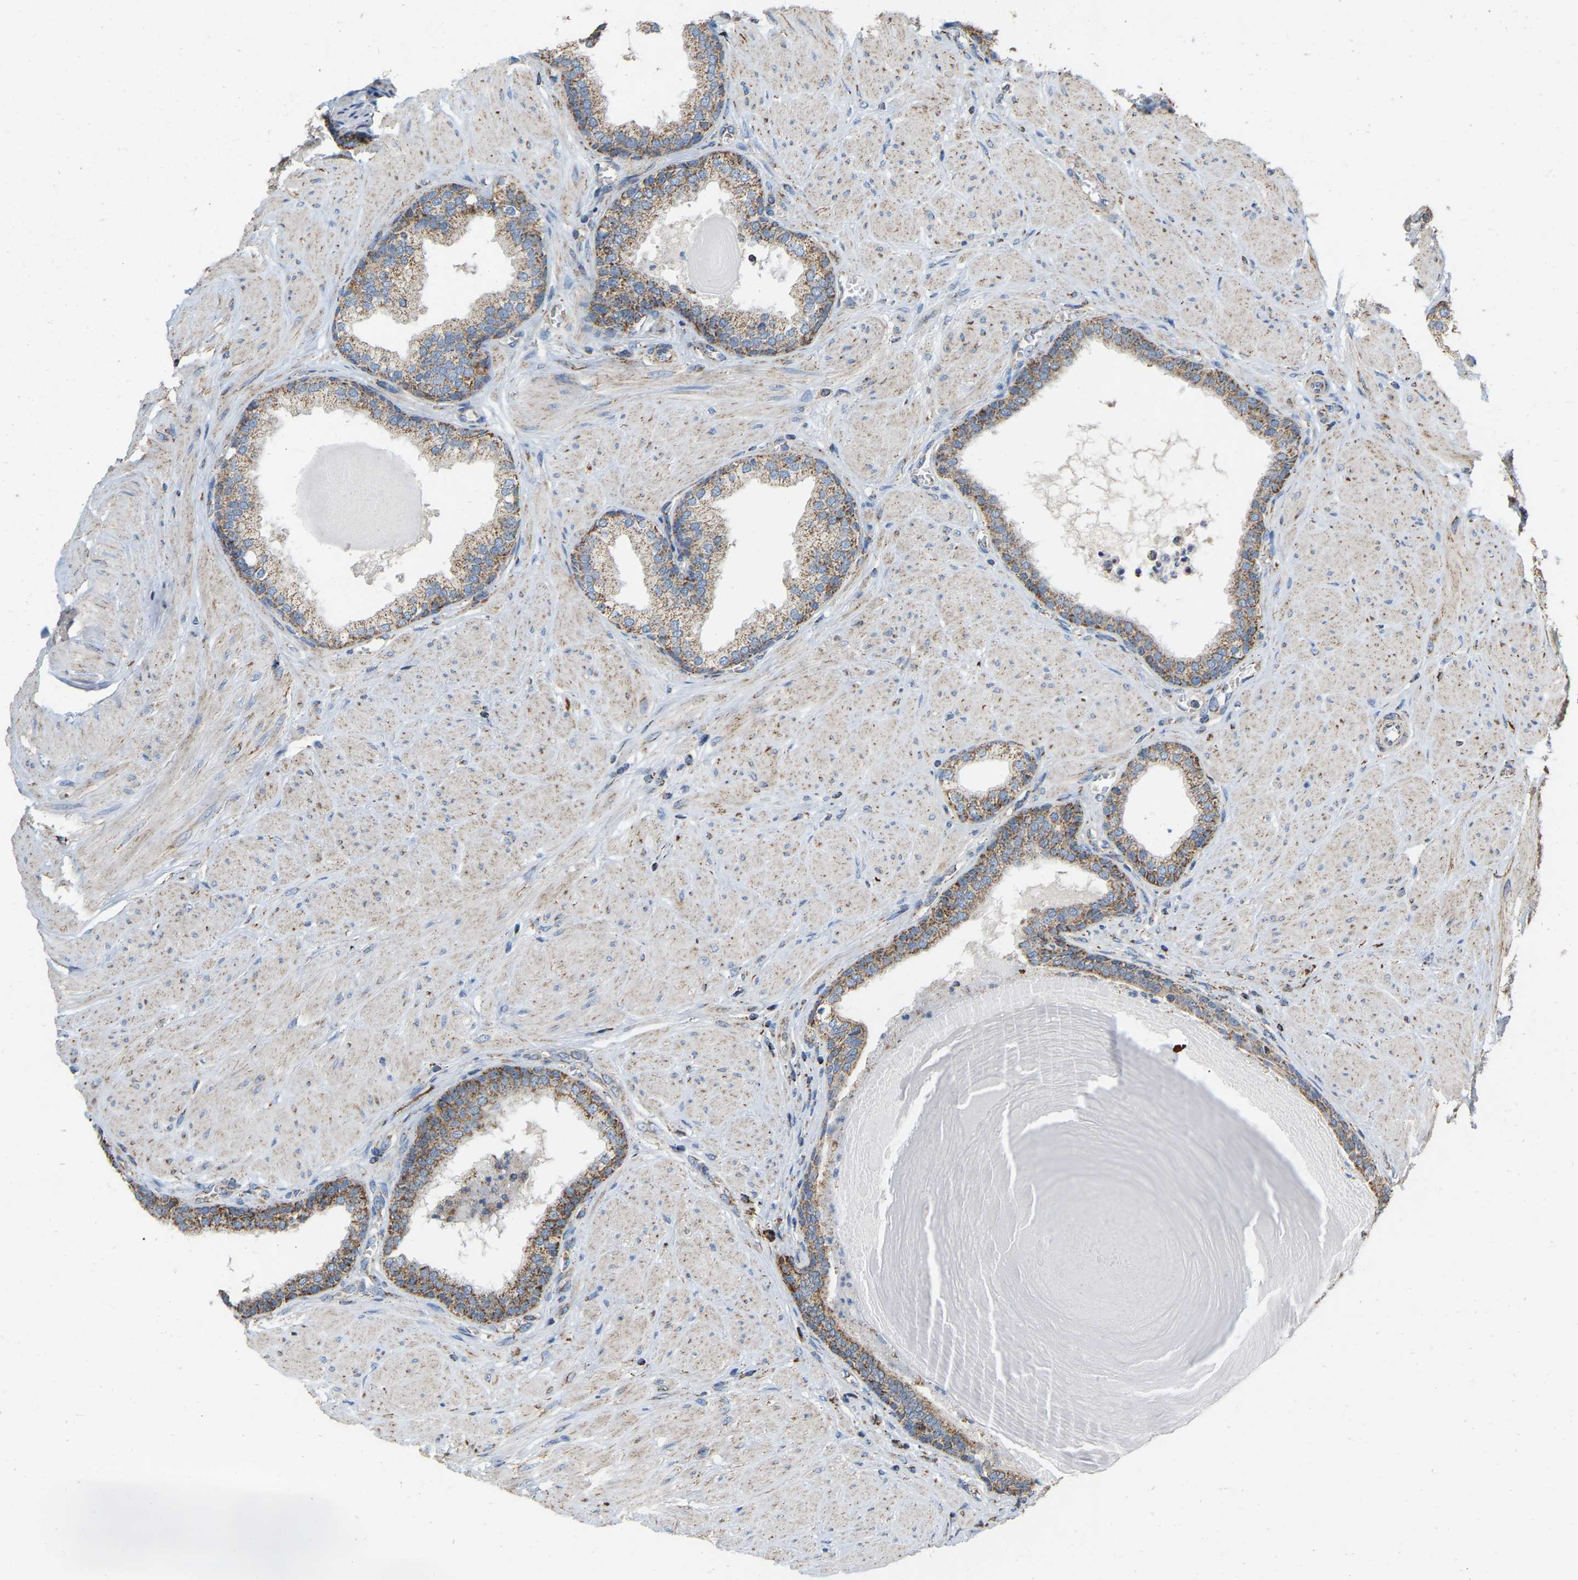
{"staining": {"intensity": "moderate", "quantity": "25%-75%", "location": "cytoplasmic/membranous"}, "tissue": "prostate", "cell_type": "Glandular cells", "image_type": "normal", "snomed": [{"axis": "morphology", "description": "Normal tissue, NOS"}, {"axis": "topography", "description": "Prostate"}], "caption": "An immunohistochemistry image of unremarkable tissue is shown. Protein staining in brown highlights moderate cytoplasmic/membranous positivity in prostate within glandular cells. Using DAB (brown) and hematoxylin (blue) stains, captured at high magnification using brightfield microscopy.", "gene": "CBLB", "patient": {"sex": "male", "age": 51}}